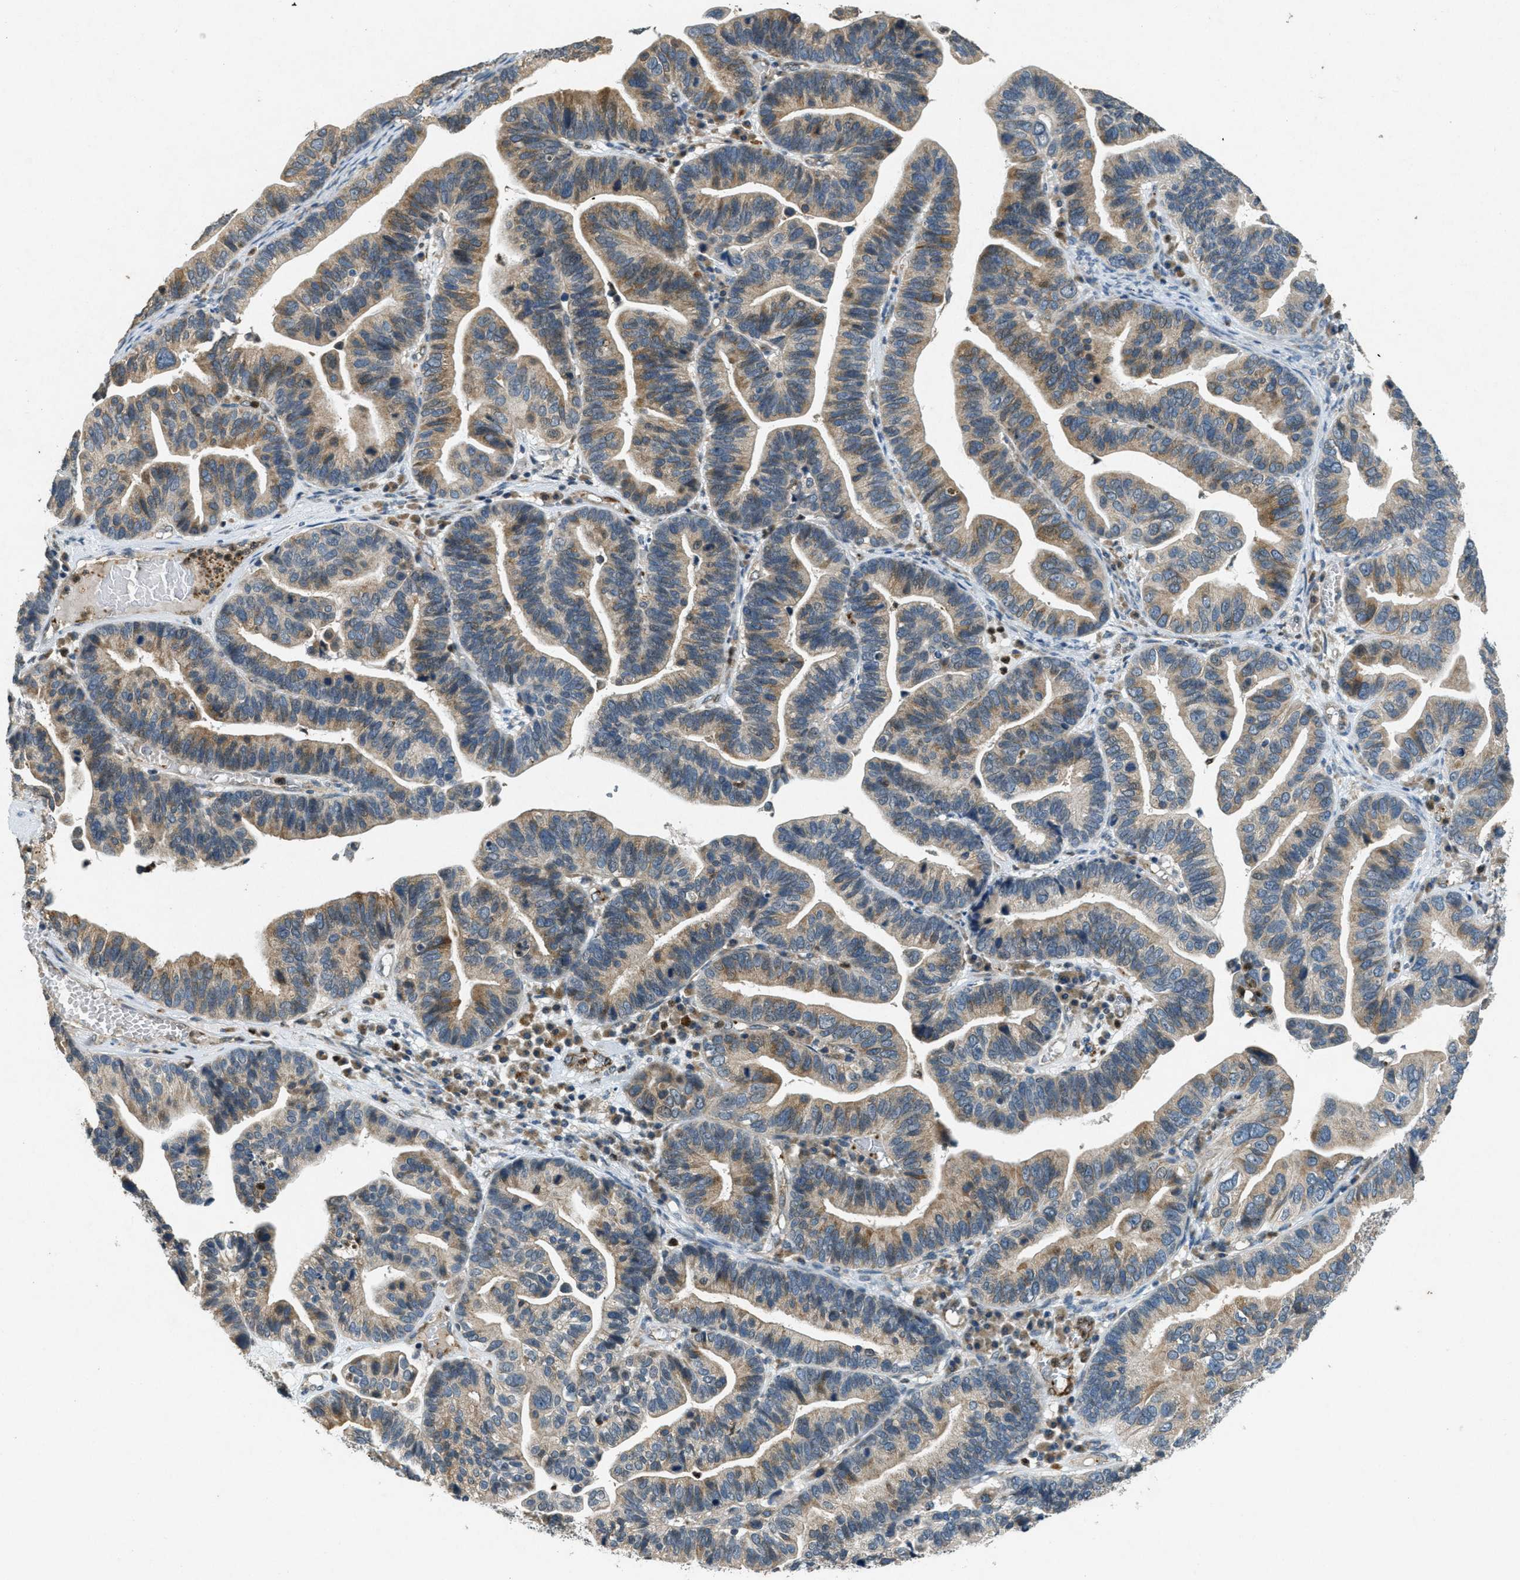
{"staining": {"intensity": "weak", "quantity": ">75%", "location": "cytoplasmic/membranous"}, "tissue": "ovarian cancer", "cell_type": "Tumor cells", "image_type": "cancer", "snomed": [{"axis": "morphology", "description": "Cystadenocarcinoma, serous, NOS"}, {"axis": "topography", "description": "Ovary"}], "caption": "Ovarian cancer (serous cystadenocarcinoma) tissue shows weak cytoplasmic/membranous staining in about >75% of tumor cells, visualized by immunohistochemistry.", "gene": "RAB3D", "patient": {"sex": "female", "age": 56}}